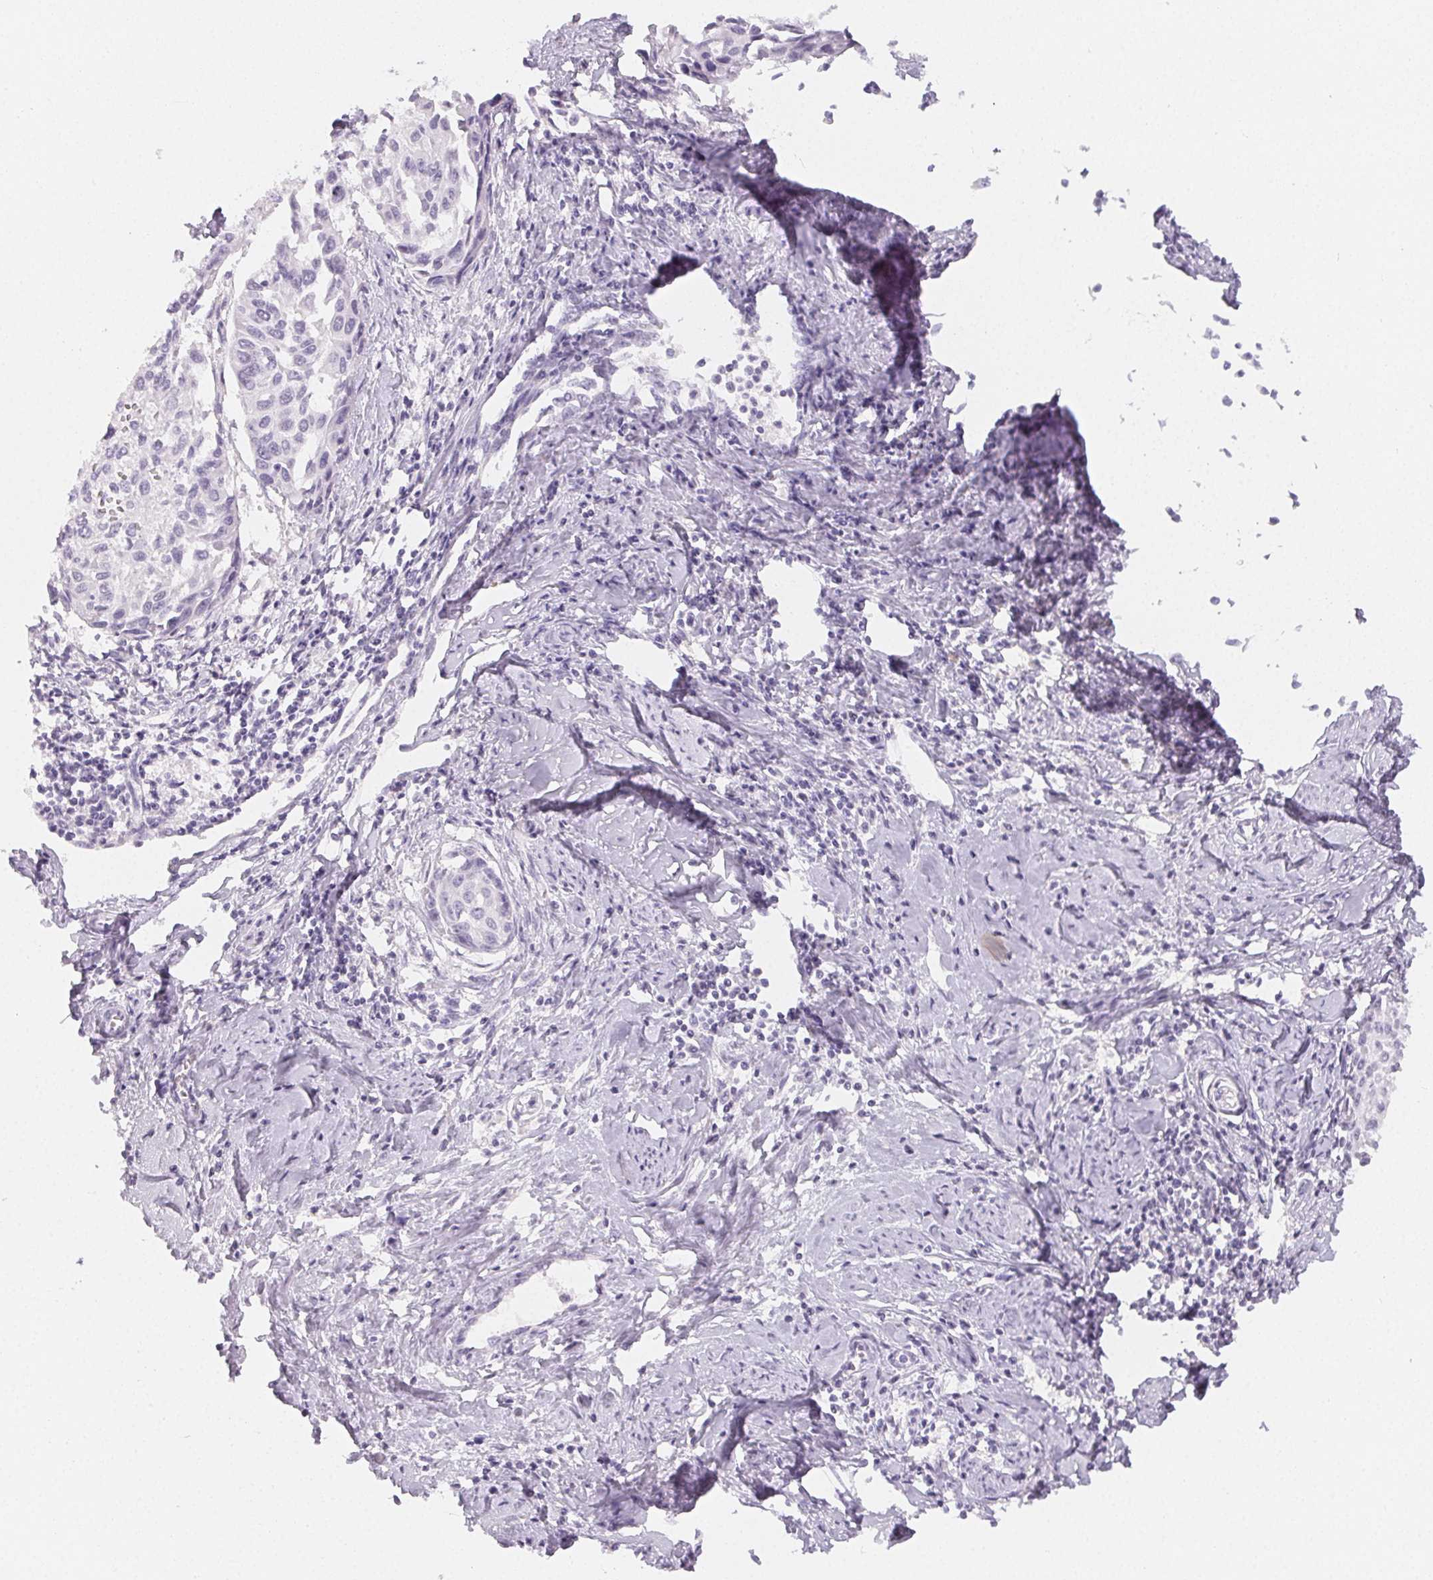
{"staining": {"intensity": "negative", "quantity": "none", "location": "none"}, "tissue": "cervical cancer", "cell_type": "Tumor cells", "image_type": "cancer", "snomed": [{"axis": "morphology", "description": "Squamous cell carcinoma, NOS"}, {"axis": "topography", "description": "Cervix"}], "caption": "High power microscopy micrograph of an immunohistochemistry (IHC) histopathology image of cervical cancer, revealing no significant staining in tumor cells. (DAB immunohistochemistry (IHC) with hematoxylin counter stain).", "gene": "MIOX", "patient": {"sex": "female", "age": 50}}